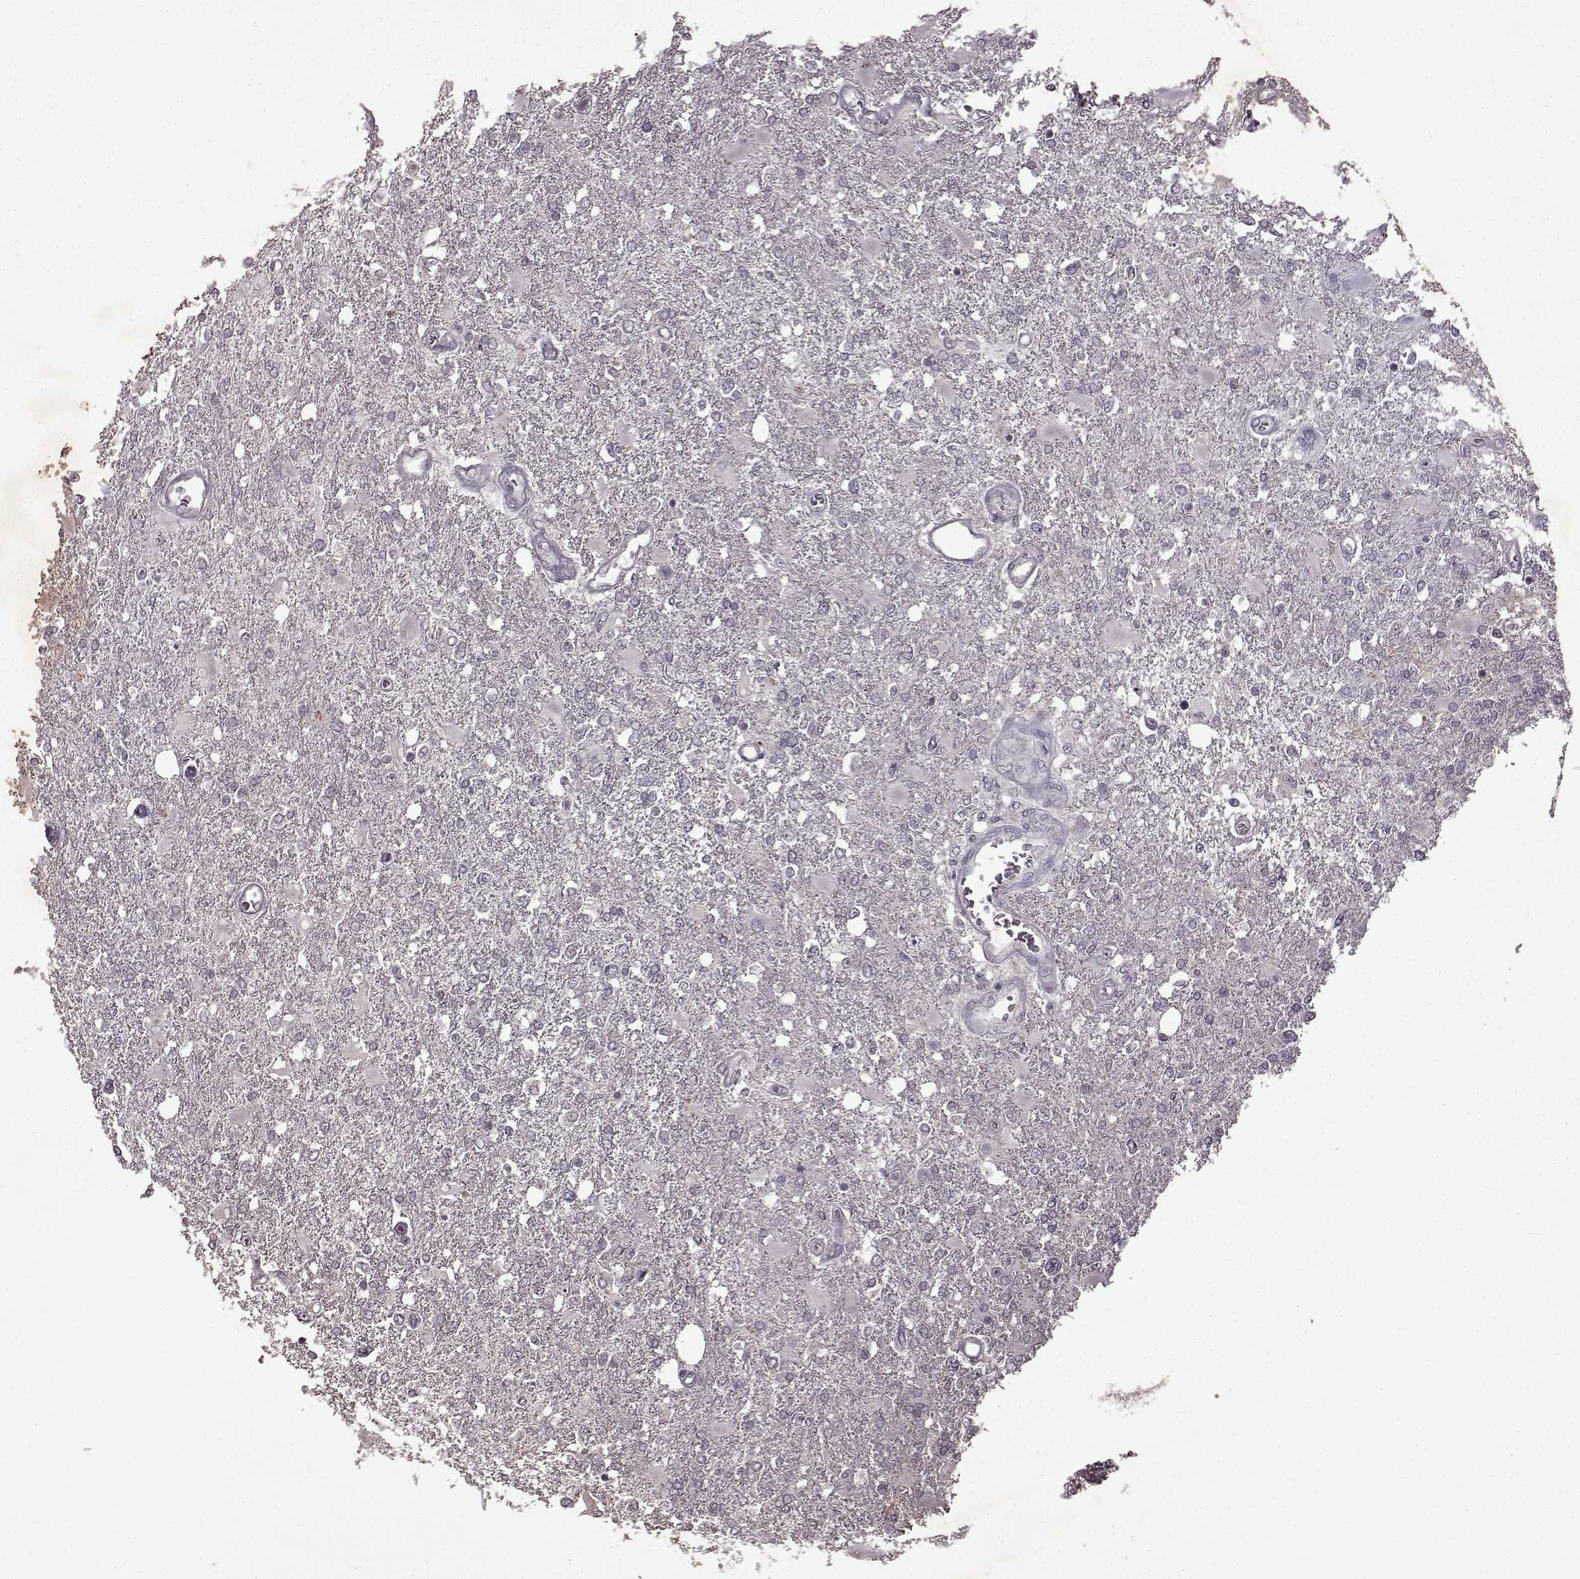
{"staining": {"intensity": "negative", "quantity": "none", "location": "none"}, "tissue": "glioma", "cell_type": "Tumor cells", "image_type": "cancer", "snomed": [{"axis": "morphology", "description": "Glioma, malignant, High grade"}, {"axis": "topography", "description": "Cerebral cortex"}], "caption": "A high-resolution image shows immunohistochemistry staining of glioma, which reveals no significant staining in tumor cells.", "gene": "LHB", "patient": {"sex": "male", "age": 79}}